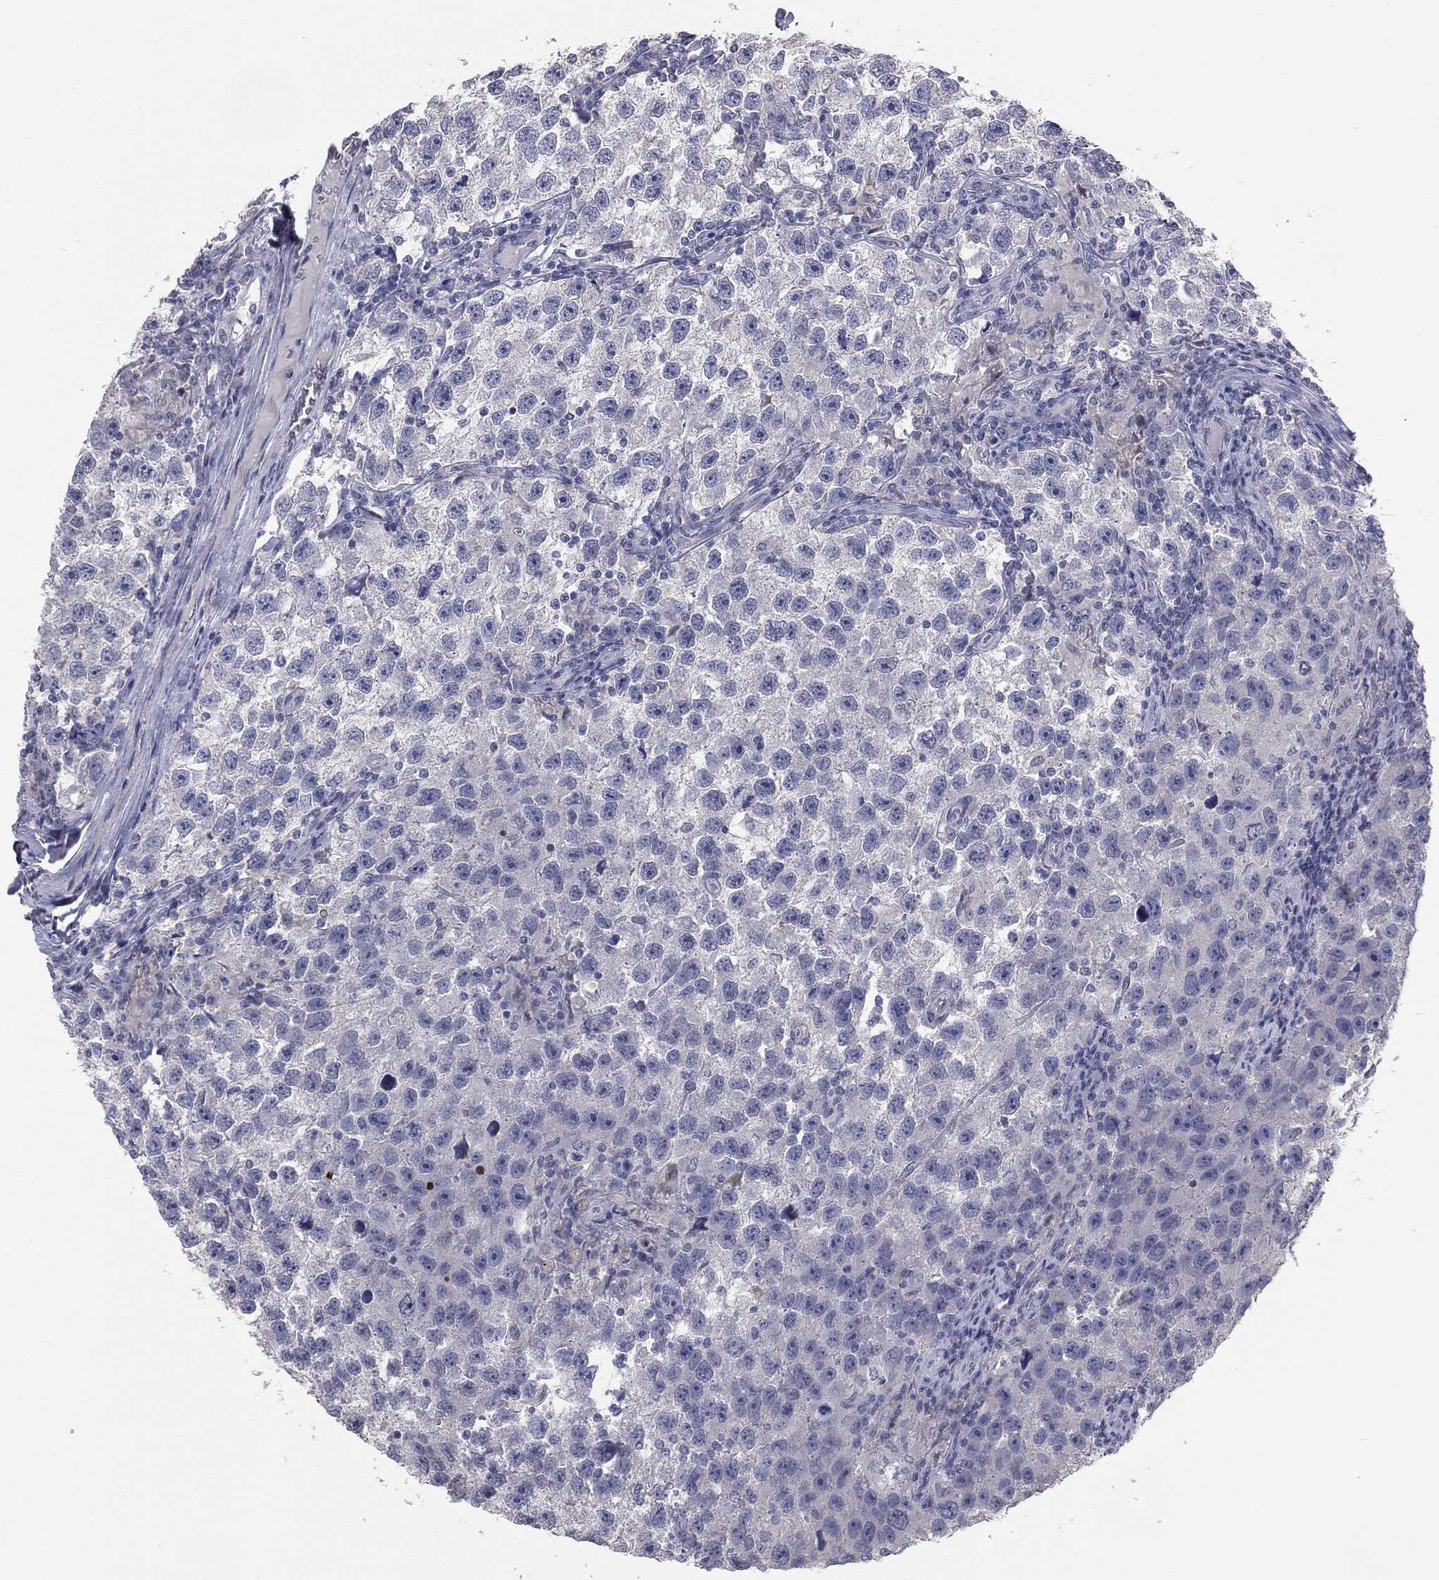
{"staining": {"intensity": "negative", "quantity": "none", "location": "none"}, "tissue": "testis cancer", "cell_type": "Tumor cells", "image_type": "cancer", "snomed": [{"axis": "morphology", "description": "Seminoma, NOS"}, {"axis": "topography", "description": "Testis"}], "caption": "Micrograph shows no protein staining in tumor cells of testis cancer (seminoma) tissue.", "gene": "DMKN", "patient": {"sex": "male", "age": 26}}